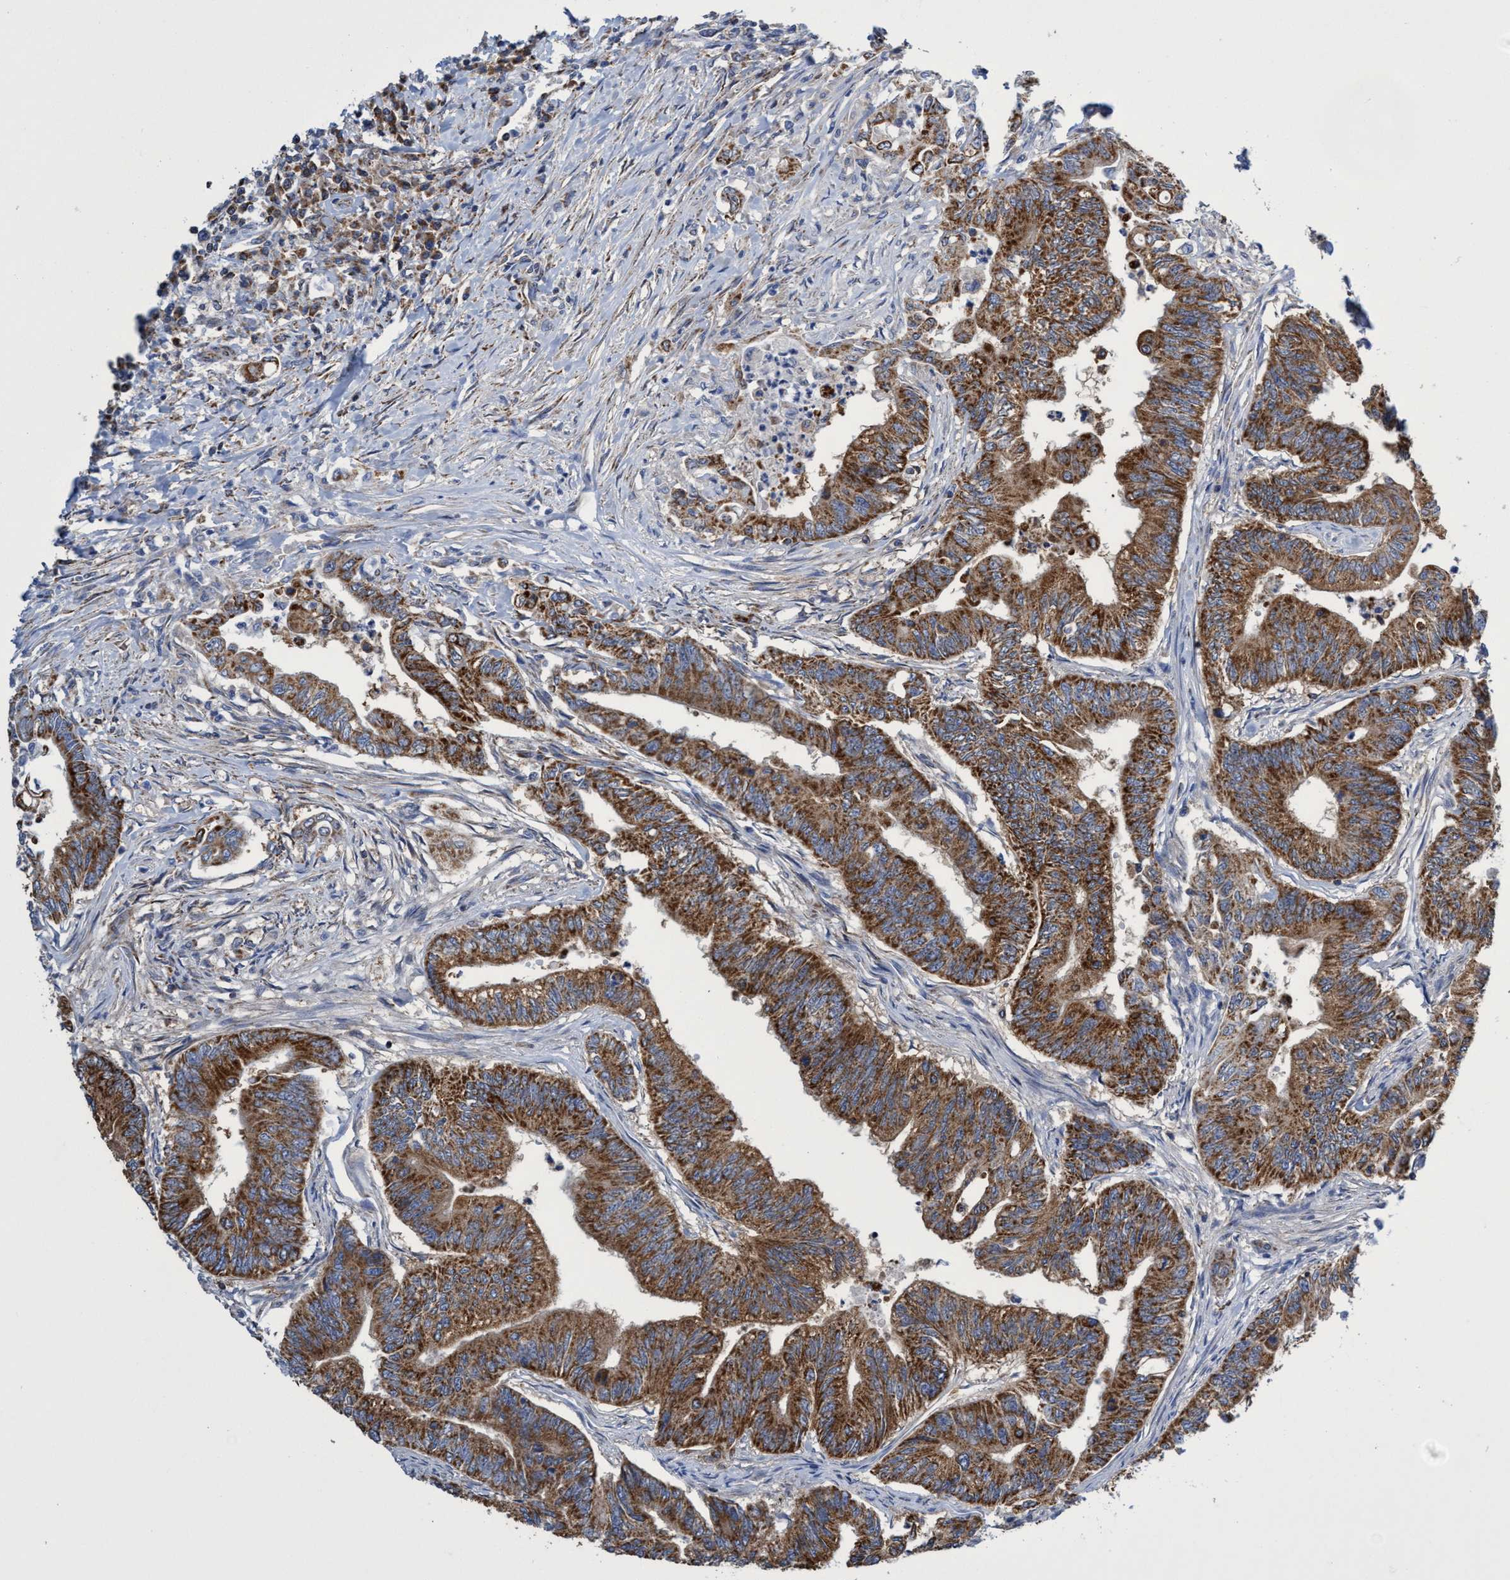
{"staining": {"intensity": "strong", "quantity": ">75%", "location": "cytoplasmic/membranous"}, "tissue": "colorectal cancer", "cell_type": "Tumor cells", "image_type": "cancer", "snomed": [{"axis": "morphology", "description": "Adenoma, NOS"}, {"axis": "morphology", "description": "Adenocarcinoma, NOS"}, {"axis": "topography", "description": "Colon"}], "caption": "Immunohistochemical staining of human colorectal adenoma reveals high levels of strong cytoplasmic/membranous expression in about >75% of tumor cells. (brown staining indicates protein expression, while blue staining denotes nuclei).", "gene": "CRYZ", "patient": {"sex": "male", "age": 79}}